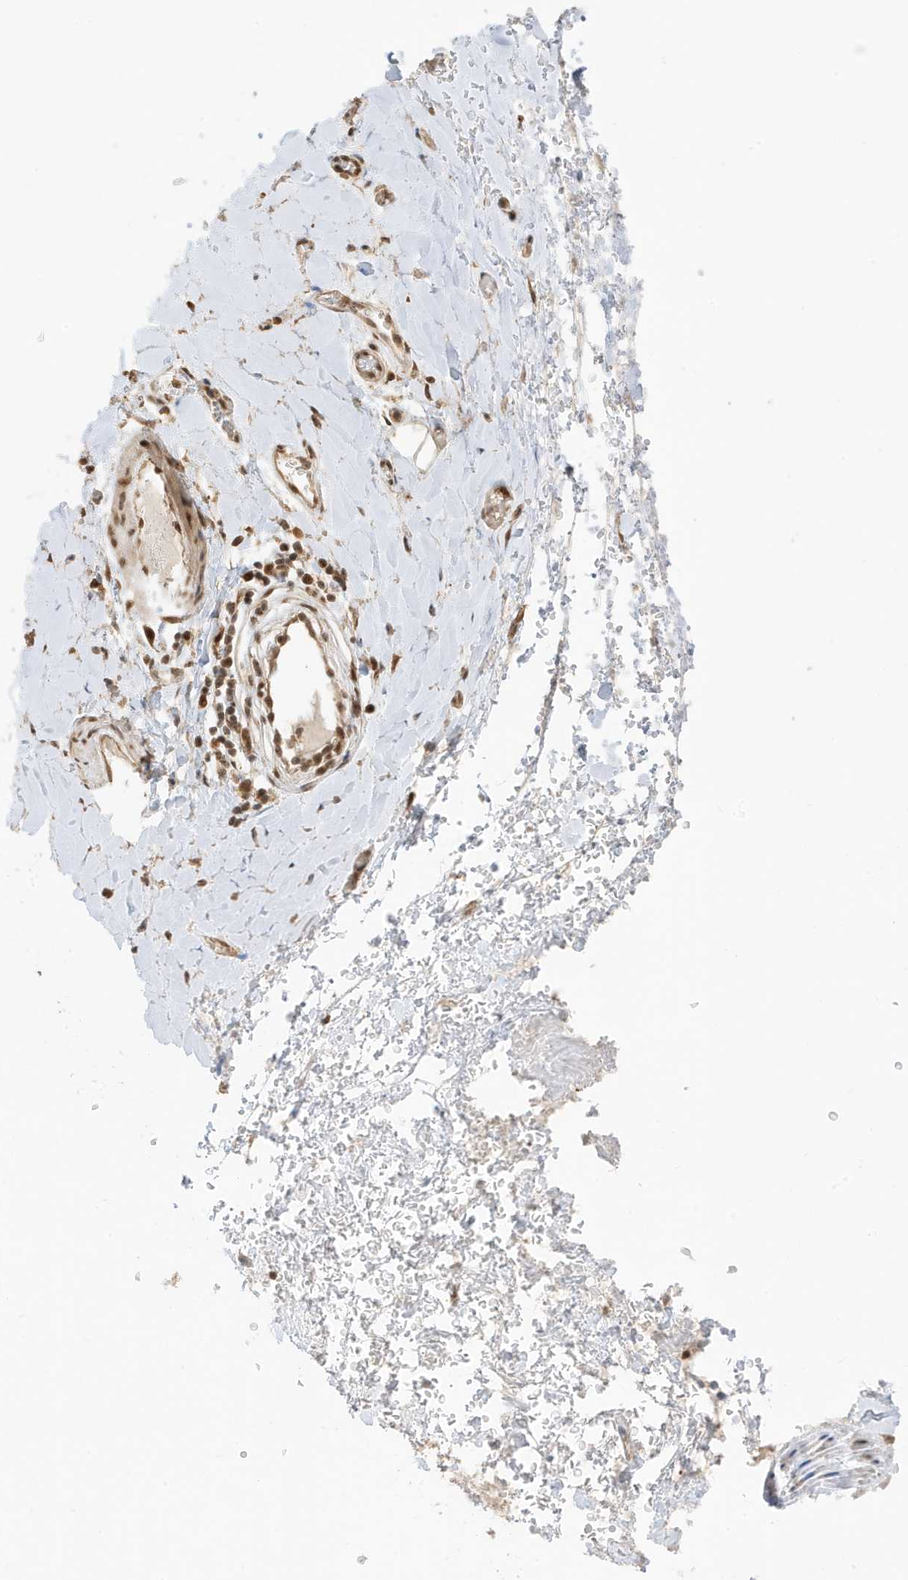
{"staining": {"intensity": "moderate", "quantity": ">75%", "location": "cytoplasmic/membranous,nuclear"}, "tissue": "soft tissue", "cell_type": "Fibroblasts", "image_type": "normal", "snomed": [{"axis": "morphology", "description": "Normal tissue, NOS"}, {"axis": "morphology", "description": "Adenocarcinoma, NOS"}, {"axis": "topography", "description": "Stomach, upper"}, {"axis": "topography", "description": "Peripheral nerve tissue"}], "caption": "The micrograph reveals a brown stain indicating the presence of a protein in the cytoplasmic/membranous,nuclear of fibroblasts in soft tissue. Nuclei are stained in blue.", "gene": "ZBTB41", "patient": {"sex": "male", "age": 62}}